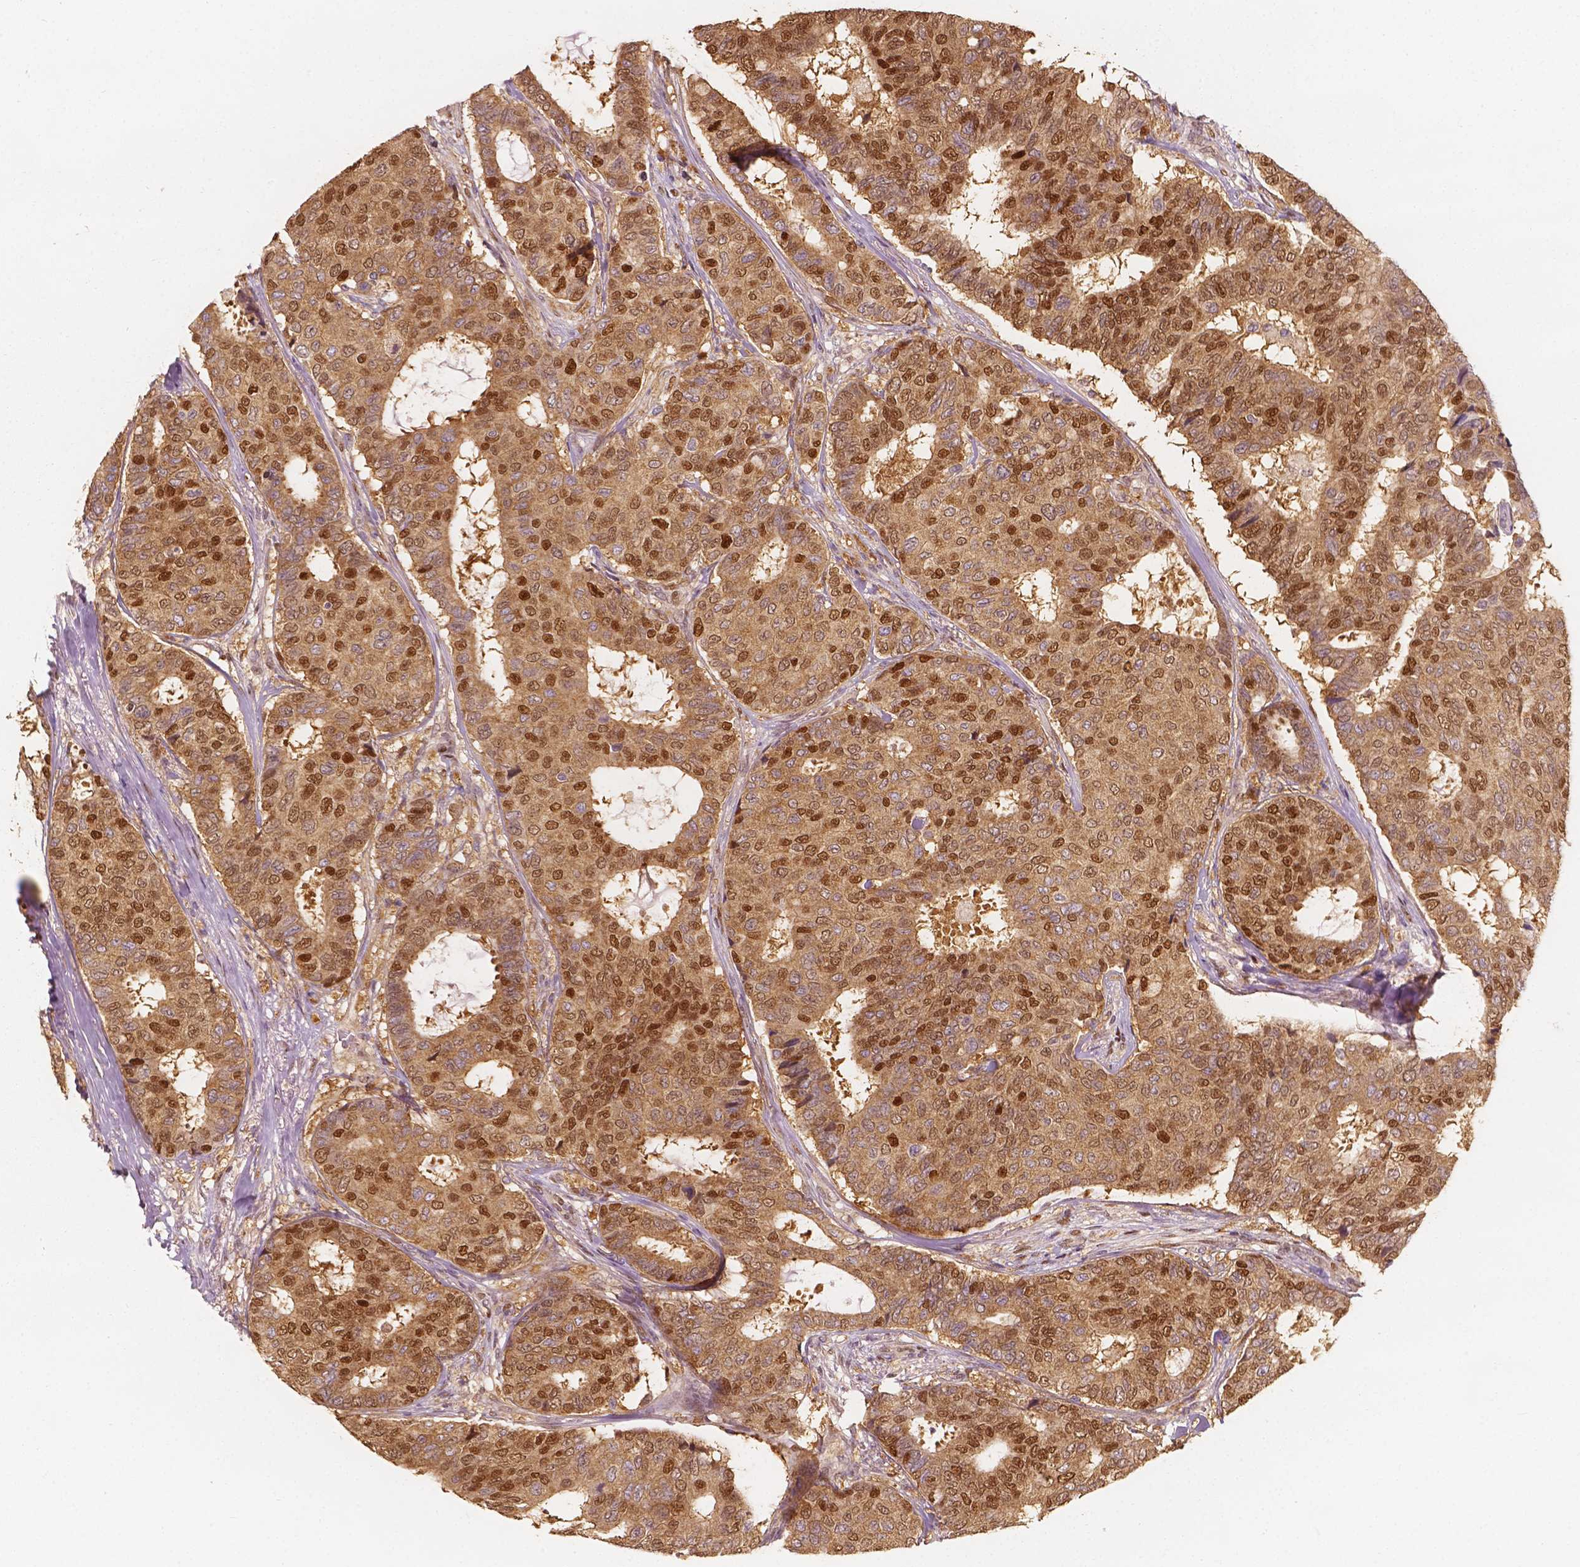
{"staining": {"intensity": "moderate", "quantity": ">75%", "location": "cytoplasmic/membranous,nuclear"}, "tissue": "breast cancer", "cell_type": "Tumor cells", "image_type": "cancer", "snomed": [{"axis": "morphology", "description": "Duct carcinoma"}, {"axis": "topography", "description": "Breast"}], "caption": "Brown immunohistochemical staining in human breast cancer (intraductal carcinoma) reveals moderate cytoplasmic/membranous and nuclear expression in about >75% of tumor cells.", "gene": "TBC1D17", "patient": {"sex": "female", "age": 75}}